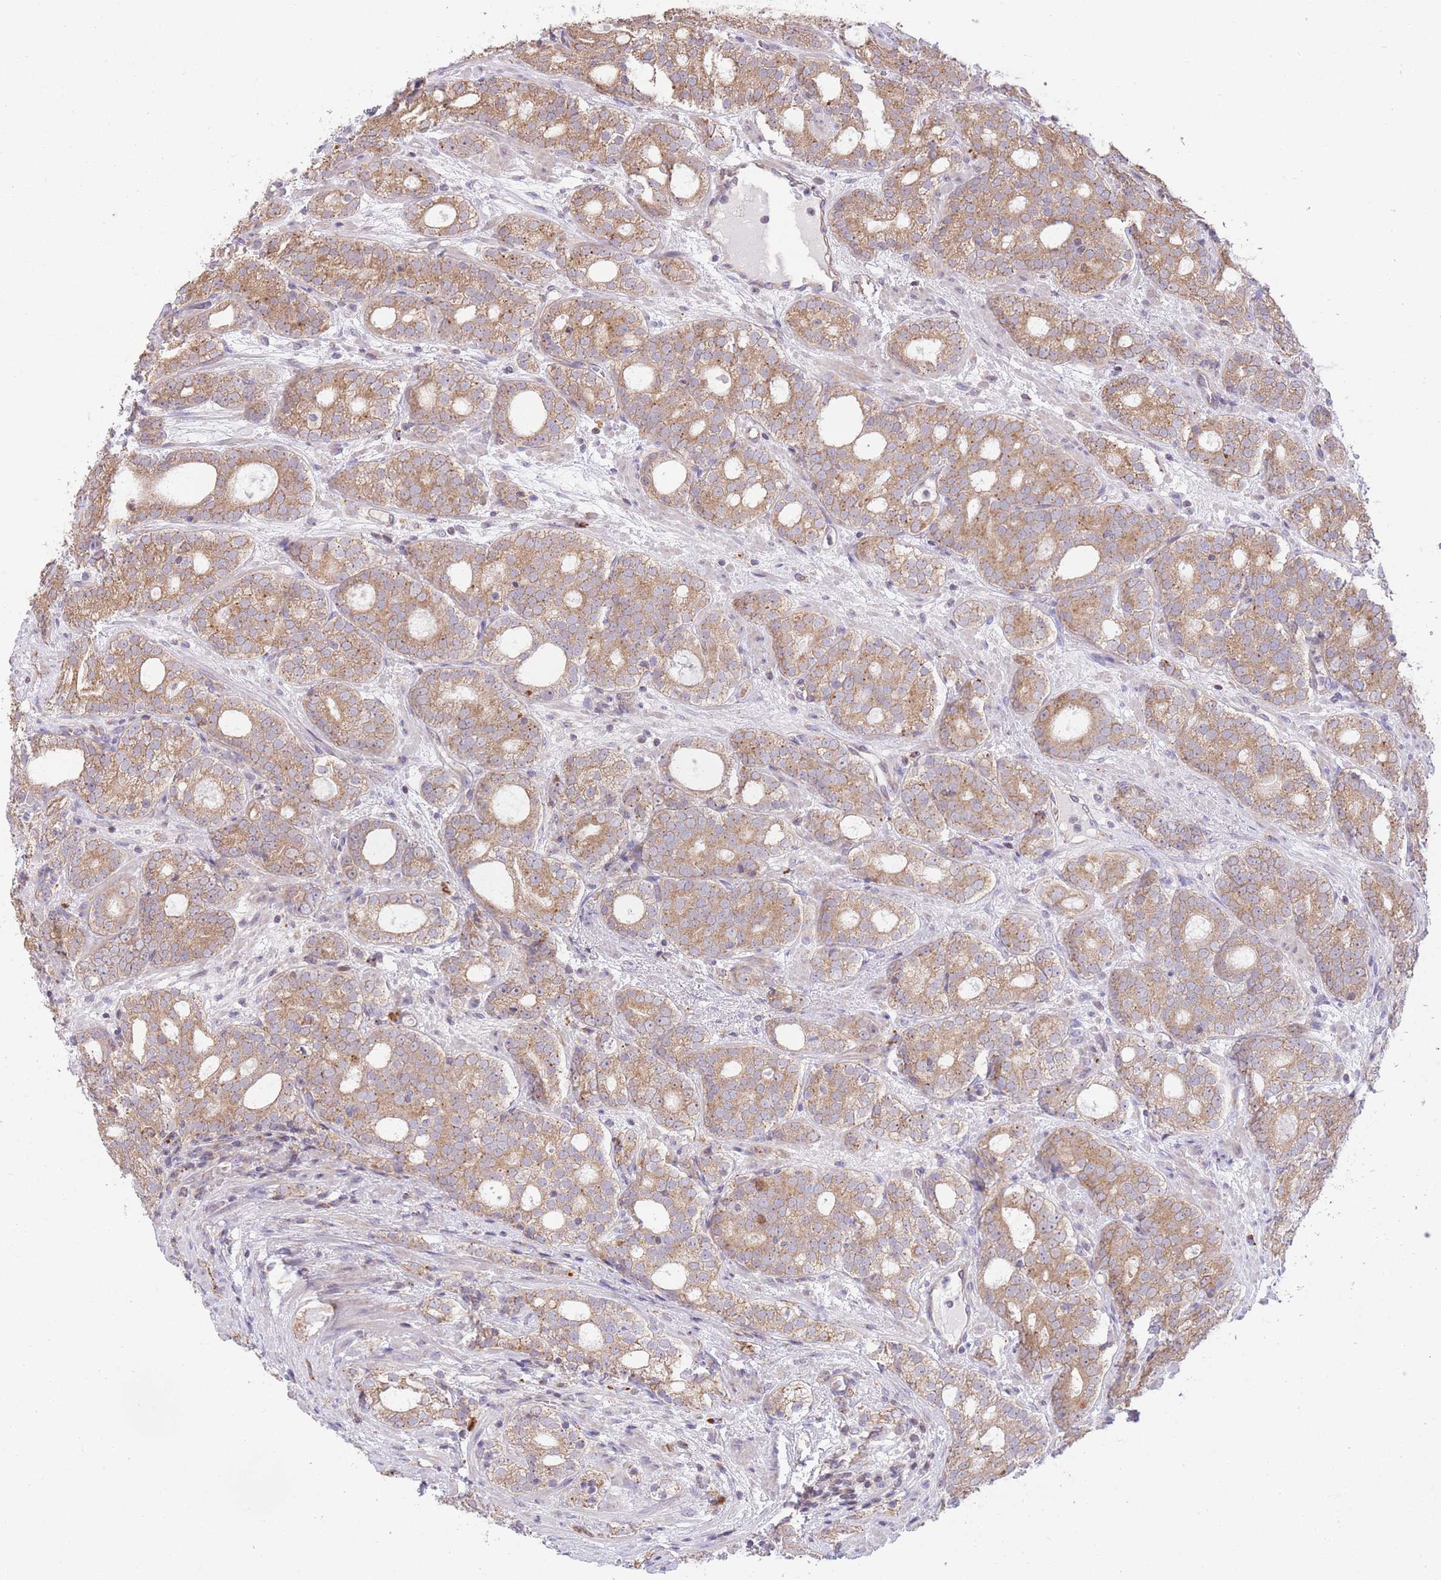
{"staining": {"intensity": "moderate", "quantity": ">75%", "location": "cytoplasmic/membranous"}, "tissue": "prostate cancer", "cell_type": "Tumor cells", "image_type": "cancer", "snomed": [{"axis": "morphology", "description": "Adenocarcinoma, High grade"}, {"axis": "topography", "description": "Prostate"}], "caption": "Tumor cells demonstrate medium levels of moderate cytoplasmic/membranous staining in about >75% of cells in human high-grade adenocarcinoma (prostate).", "gene": "BOLA2B", "patient": {"sex": "male", "age": 64}}